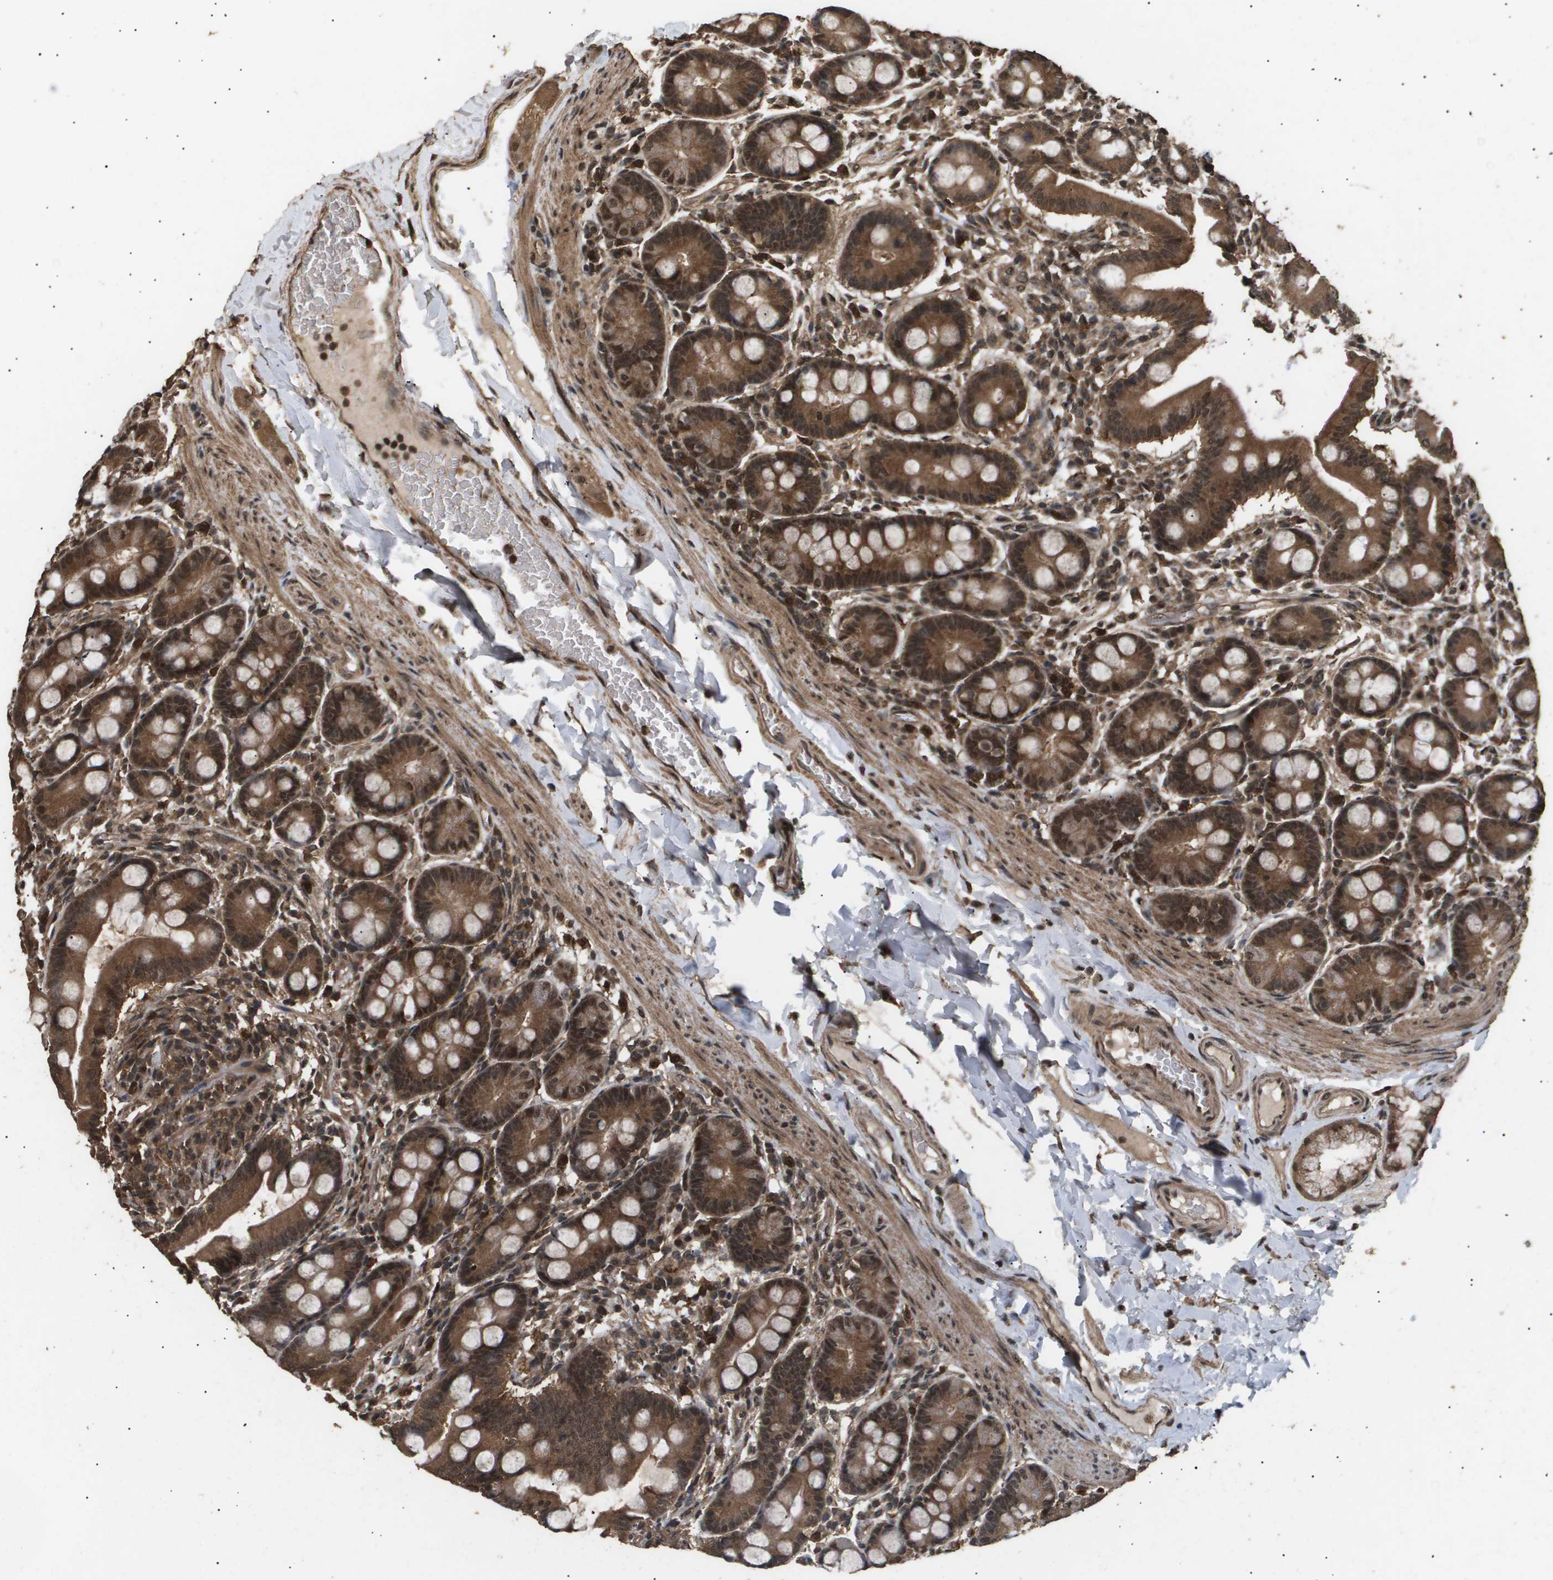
{"staining": {"intensity": "moderate", "quantity": ">75%", "location": "cytoplasmic/membranous"}, "tissue": "duodenum", "cell_type": "Glandular cells", "image_type": "normal", "snomed": [{"axis": "morphology", "description": "Normal tissue, NOS"}, {"axis": "topography", "description": "Duodenum"}], "caption": "The photomicrograph demonstrates staining of unremarkable duodenum, revealing moderate cytoplasmic/membranous protein positivity (brown color) within glandular cells. The protein of interest is shown in brown color, while the nuclei are stained blue.", "gene": "ING1", "patient": {"sex": "male", "age": 50}}